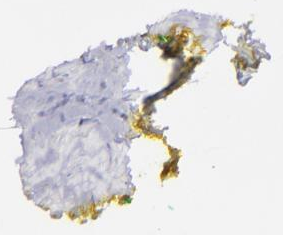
{"staining": {"intensity": "negative", "quantity": "none", "location": "none"}, "tissue": "prostate cancer", "cell_type": "Tumor cells", "image_type": "cancer", "snomed": [{"axis": "morphology", "description": "Adenocarcinoma, Low grade"}, {"axis": "topography", "description": "Prostate"}], "caption": "Human low-grade adenocarcinoma (prostate) stained for a protein using immunohistochemistry (IHC) exhibits no staining in tumor cells.", "gene": "SNAP25", "patient": {"sex": "male", "age": 60}}